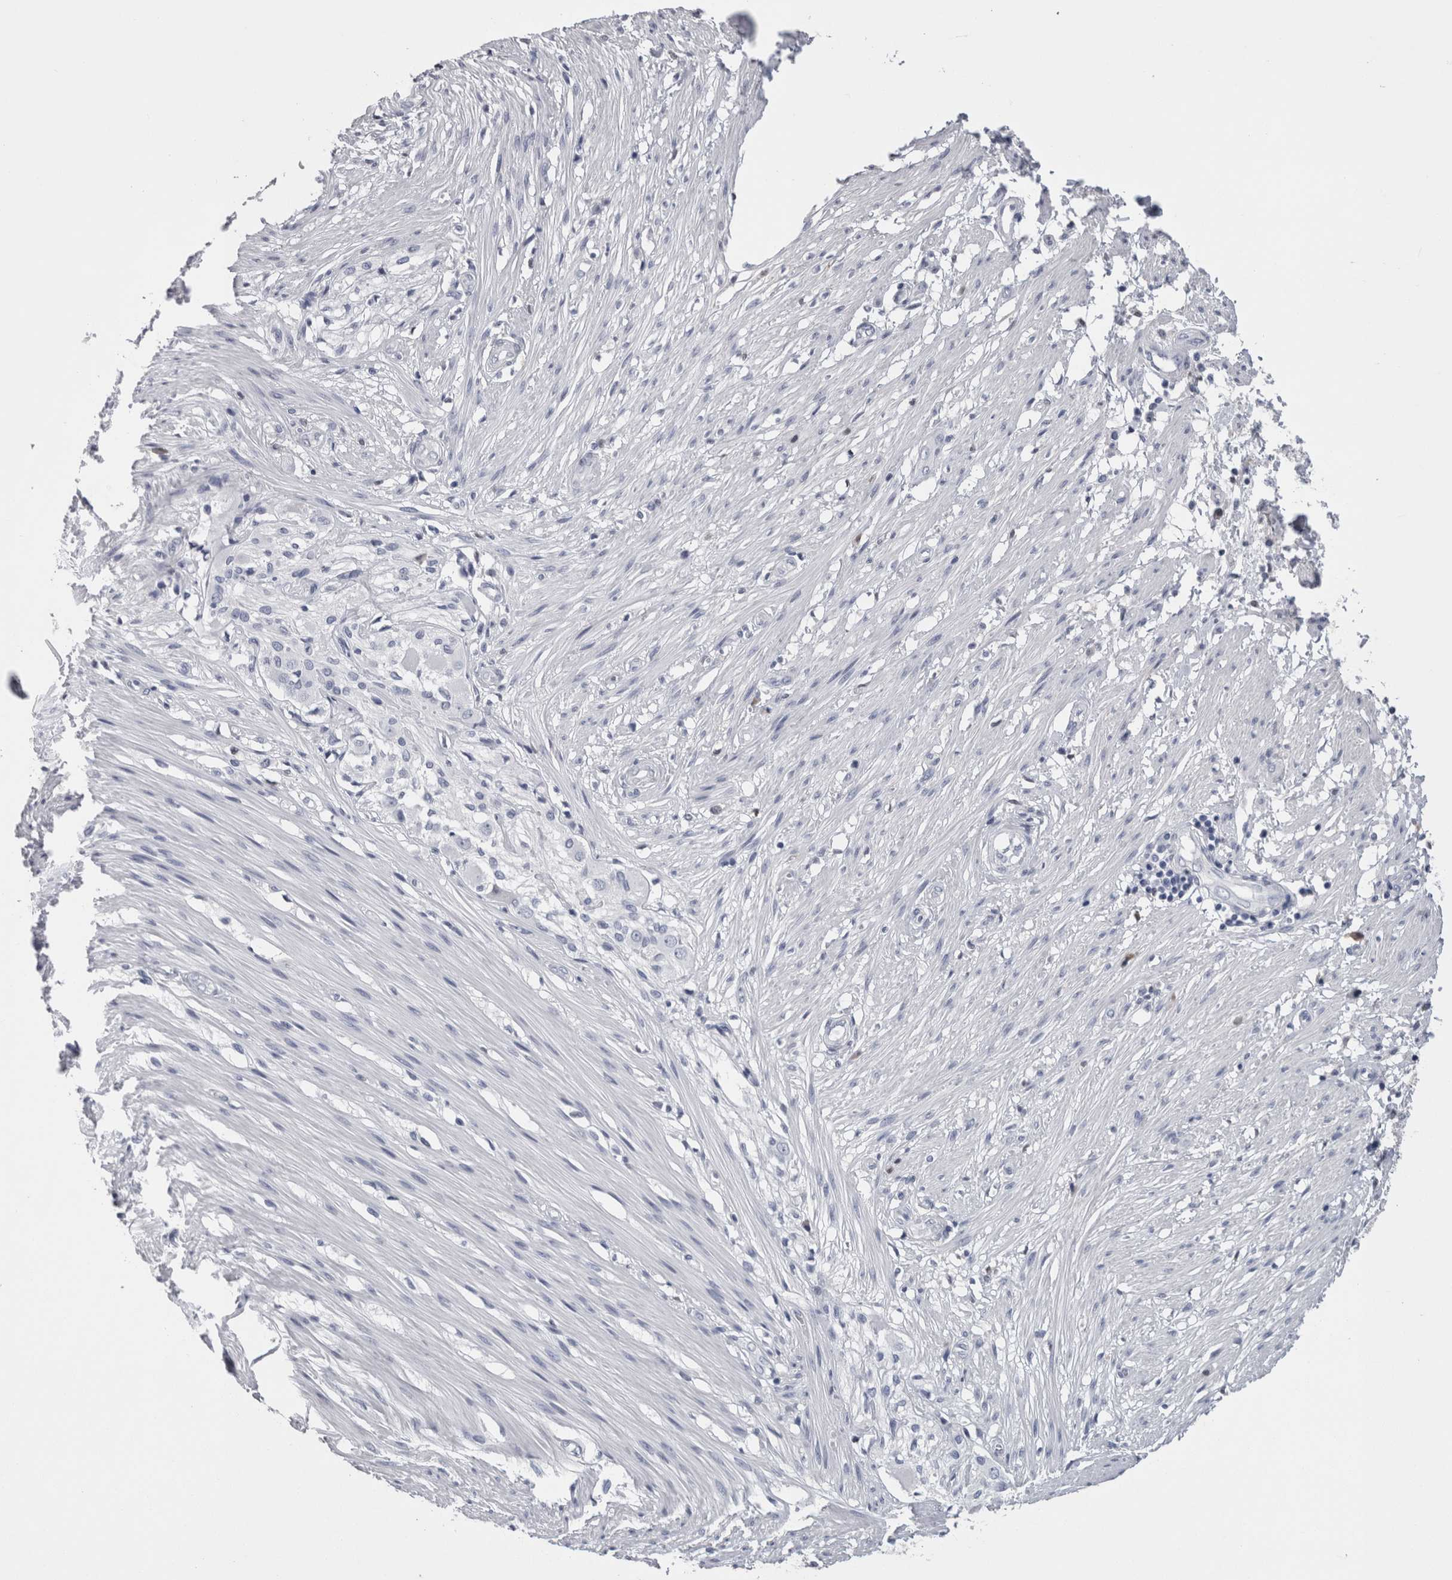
{"staining": {"intensity": "negative", "quantity": "none", "location": "none"}, "tissue": "smooth muscle", "cell_type": "Smooth muscle cells", "image_type": "normal", "snomed": [{"axis": "morphology", "description": "Normal tissue, NOS"}, {"axis": "morphology", "description": "Adenocarcinoma, NOS"}, {"axis": "topography", "description": "Smooth muscle"}, {"axis": "topography", "description": "Colon"}], "caption": "This is an IHC histopathology image of benign smooth muscle. There is no expression in smooth muscle cells.", "gene": "CA8", "patient": {"sex": "male", "age": 14}}